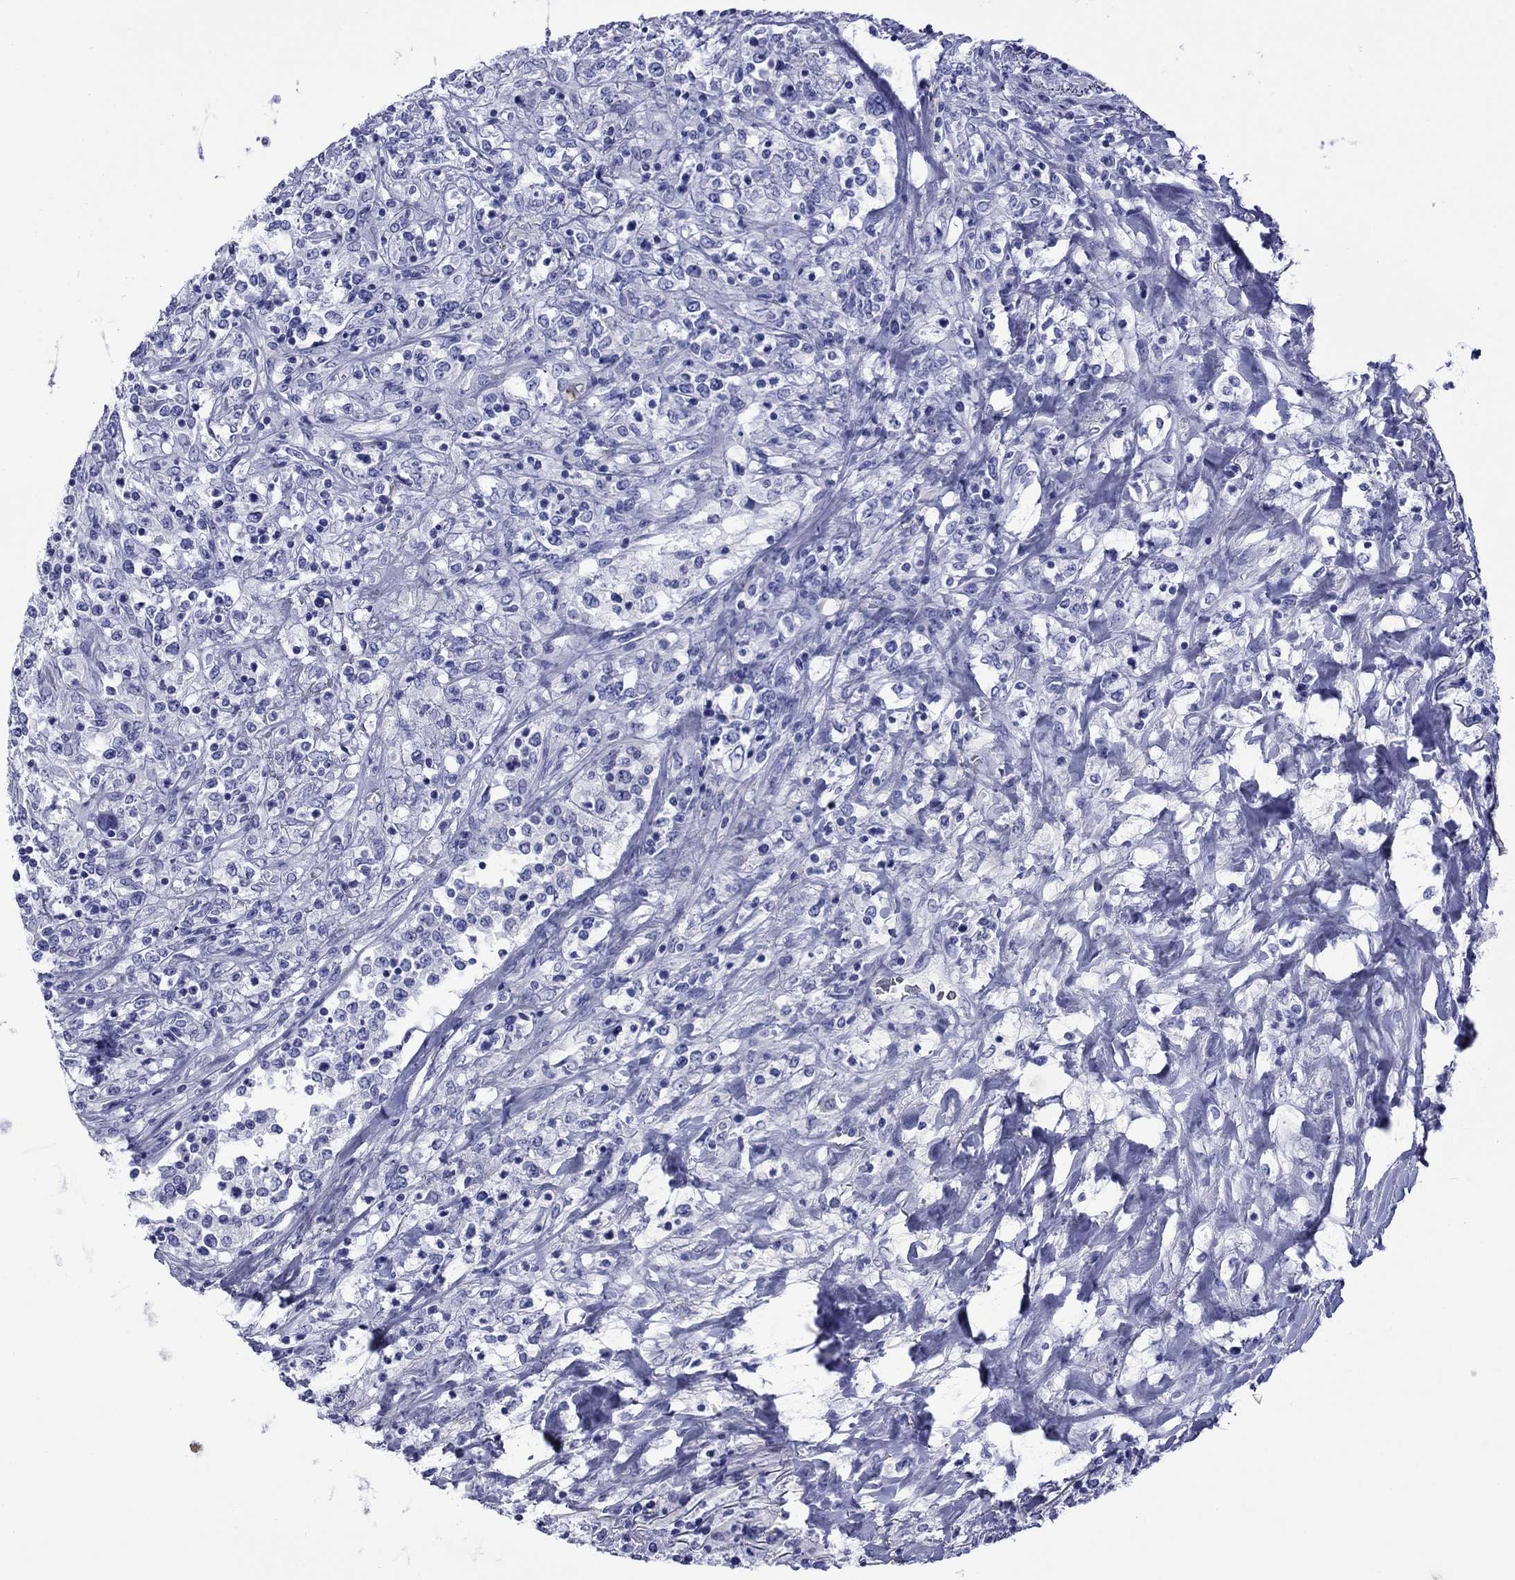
{"staining": {"intensity": "negative", "quantity": "none", "location": "none"}, "tissue": "lymphoma", "cell_type": "Tumor cells", "image_type": "cancer", "snomed": [{"axis": "morphology", "description": "Malignant lymphoma, non-Hodgkin's type, High grade"}, {"axis": "topography", "description": "Lung"}], "caption": "High-grade malignant lymphoma, non-Hodgkin's type was stained to show a protein in brown. There is no significant staining in tumor cells.", "gene": "ROM1", "patient": {"sex": "male", "age": 79}}